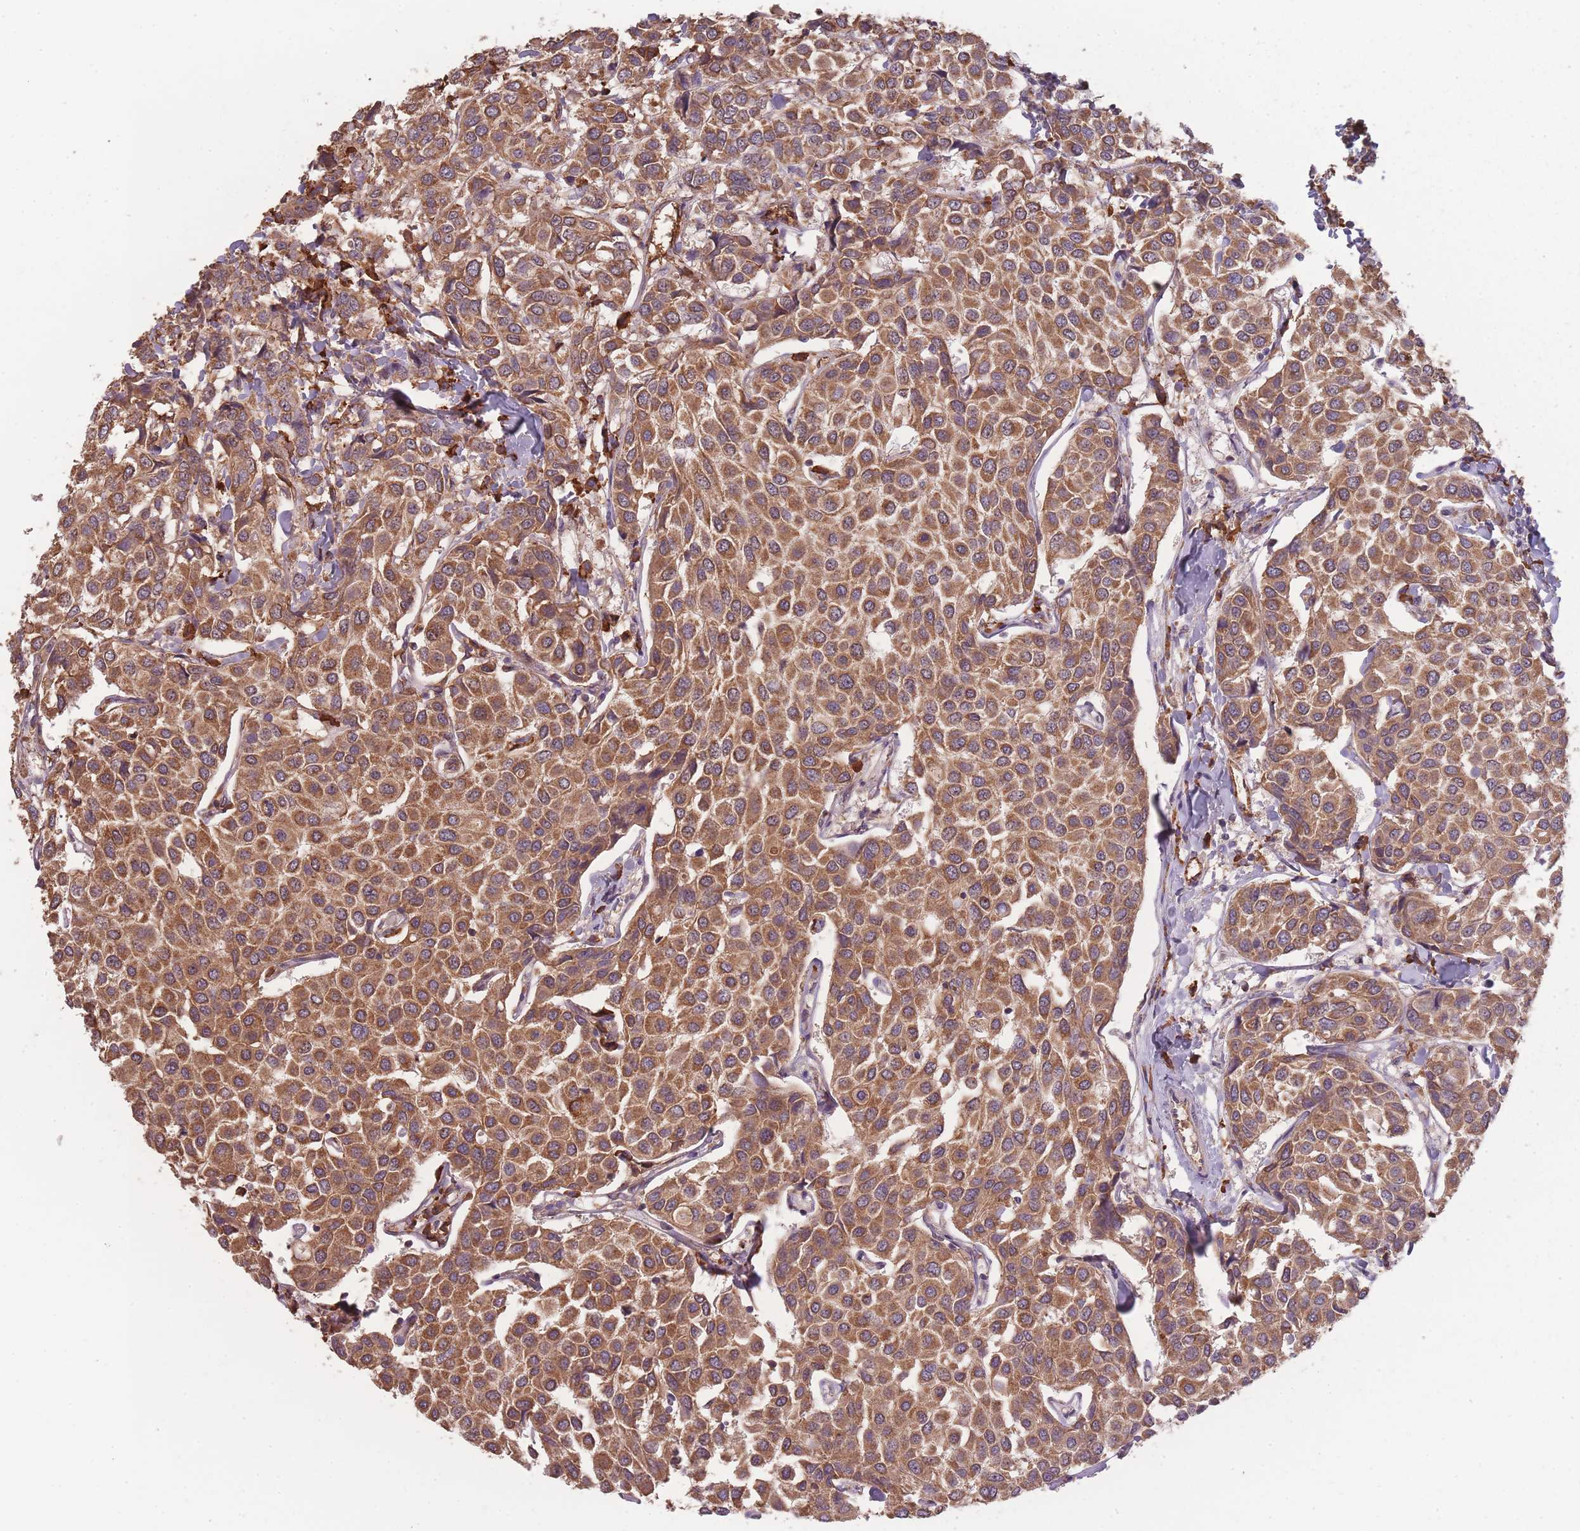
{"staining": {"intensity": "strong", "quantity": ">75%", "location": "cytoplasmic/membranous"}, "tissue": "breast cancer", "cell_type": "Tumor cells", "image_type": "cancer", "snomed": [{"axis": "morphology", "description": "Duct carcinoma"}, {"axis": "topography", "description": "Breast"}], "caption": "About >75% of tumor cells in human intraductal carcinoma (breast) display strong cytoplasmic/membranous protein positivity as visualized by brown immunohistochemical staining.", "gene": "SANBR", "patient": {"sex": "female", "age": 55}}